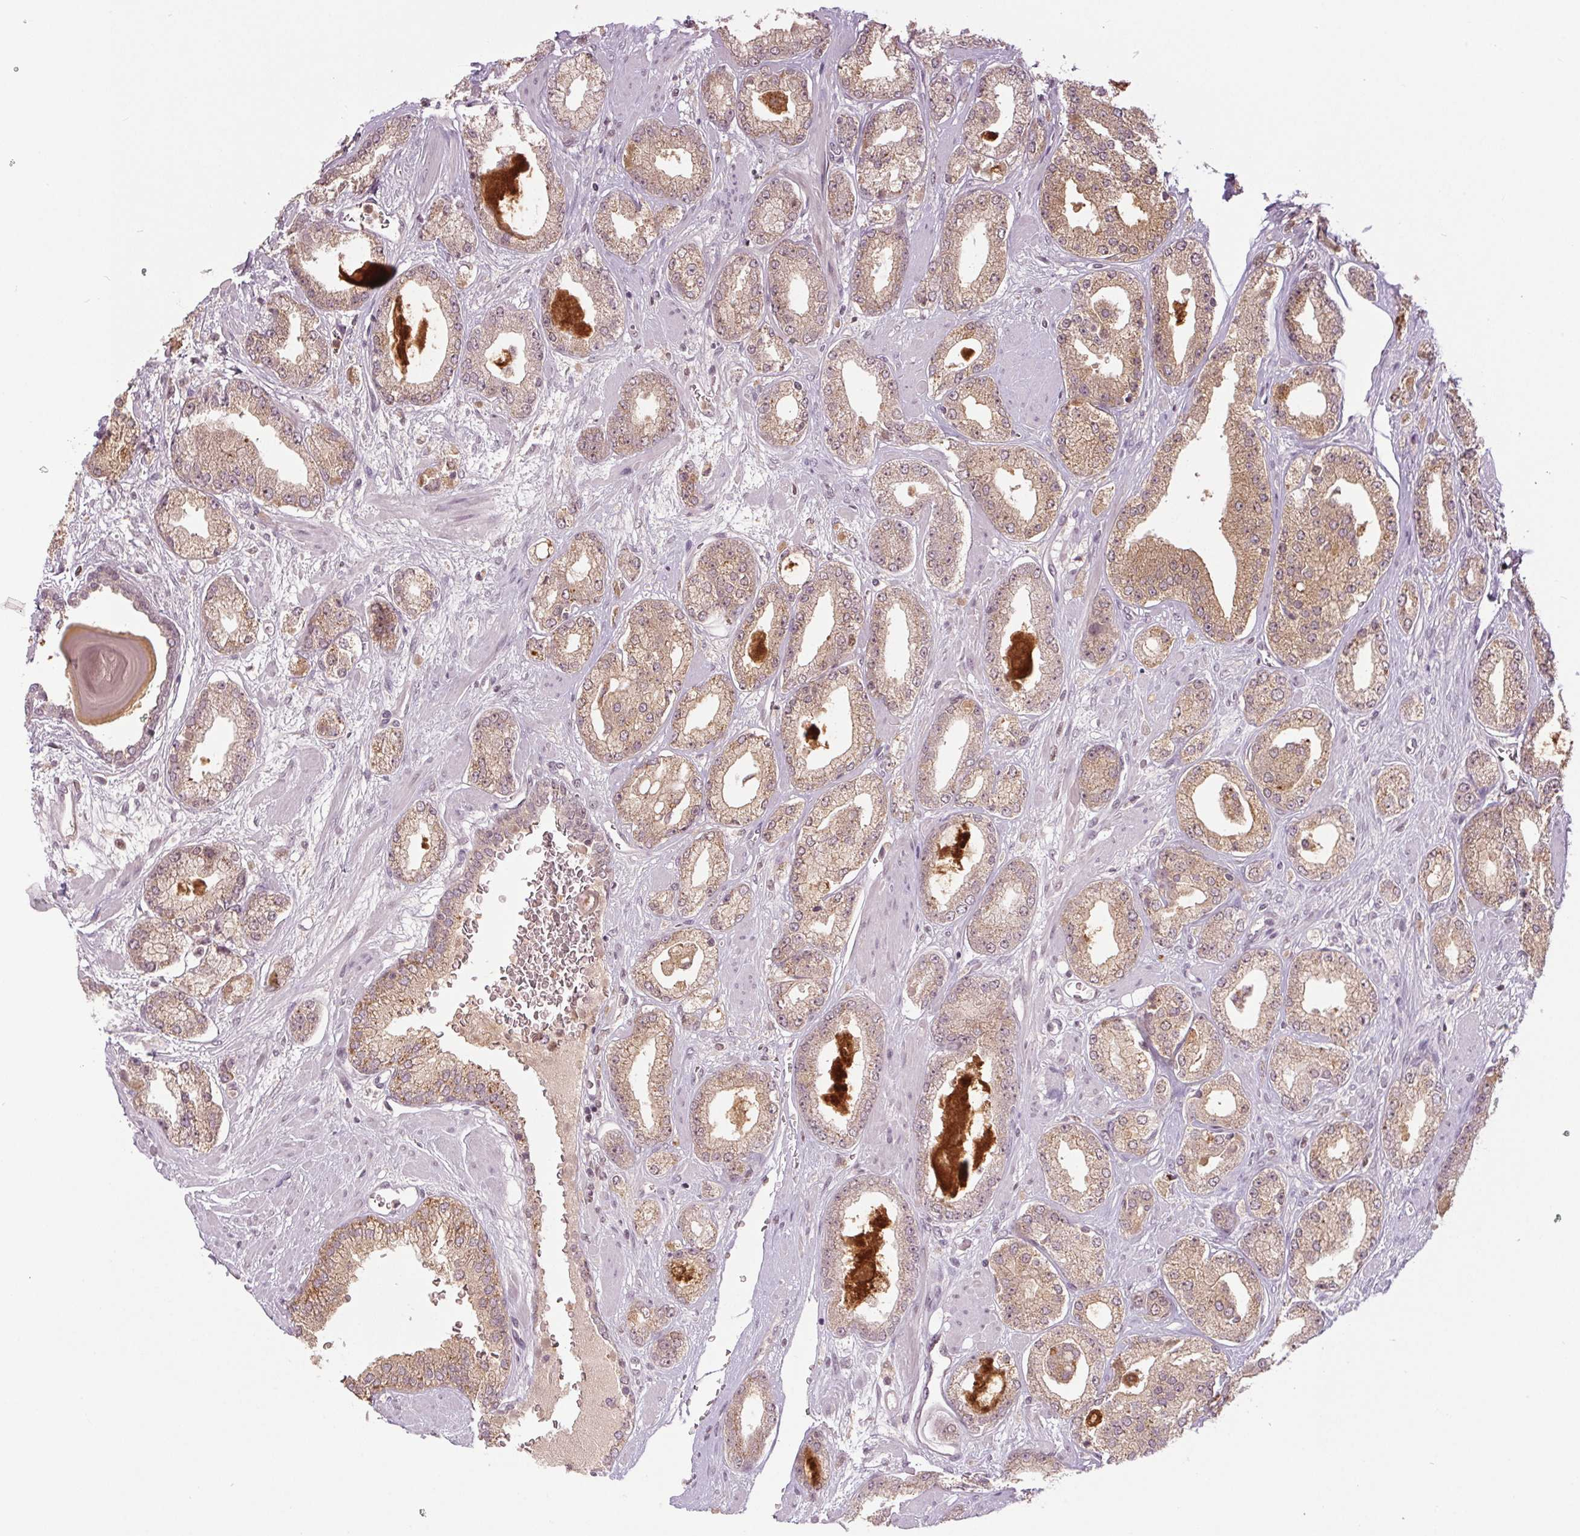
{"staining": {"intensity": "moderate", "quantity": ">75%", "location": "cytoplasmic/membranous"}, "tissue": "prostate cancer", "cell_type": "Tumor cells", "image_type": "cancer", "snomed": [{"axis": "morphology", "description": "Adenocarcinoma, High grade"}, {"axis": "topography", "description": "Prostate"}], "caption": "There is medium levels of moderate cytoplasmic/membranous positivity in tumor cells of prostate cancer (high-grade adenocarcinoma), as demonstrated by immunohistochemical staining (brown color).", "gene": "SMIM6", "patient": {"sex": "male", "age": 64}}